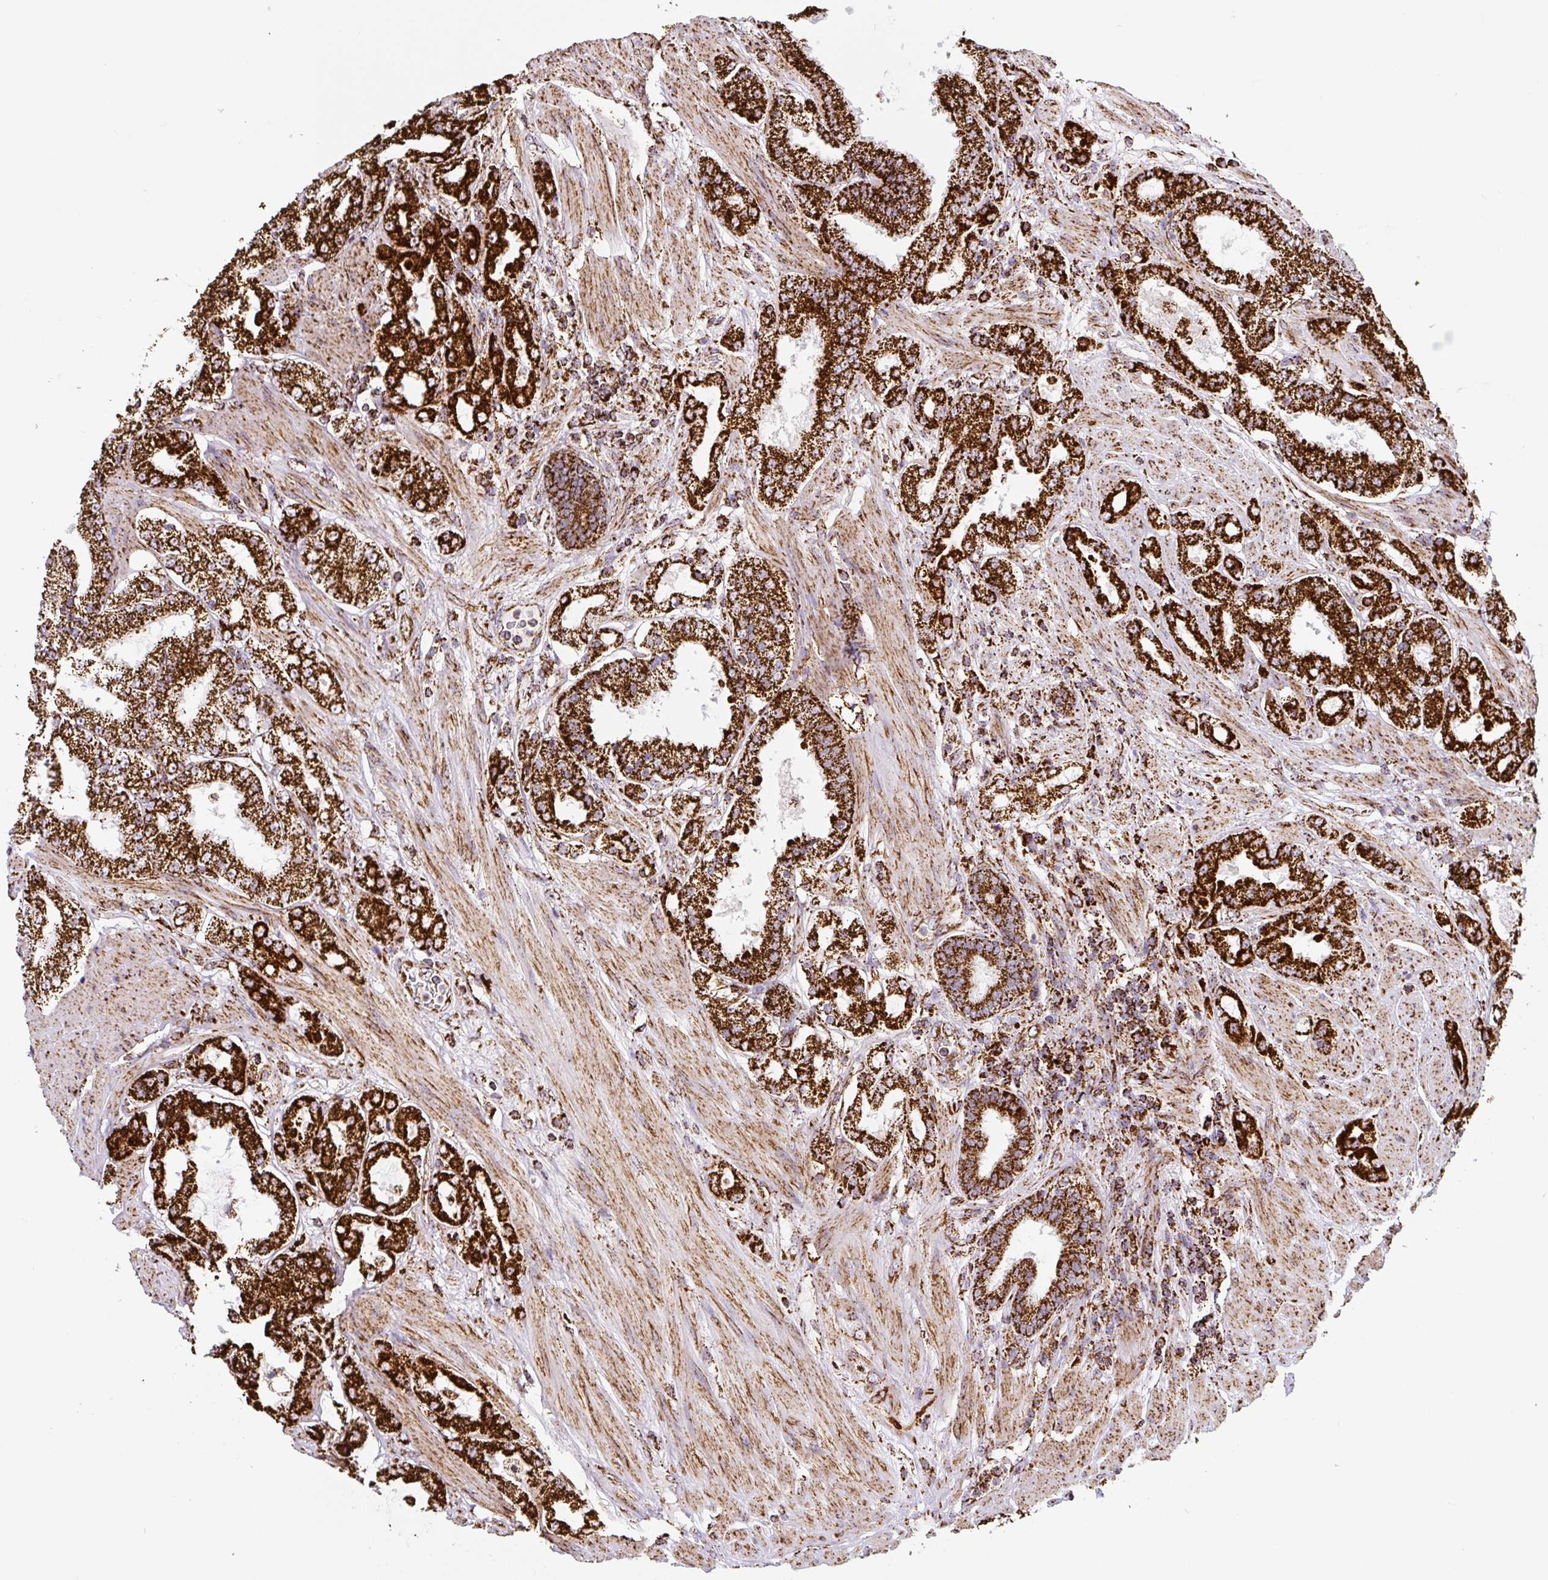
{"staining": {"intensity": "strong", "quantity": ">75%", "location": "cytoplasmic/membranous"}, "tissue": "prostate cancer", "cell_type": "Tumor cells", "image_type": "cancer", "snomed": [{"axis": "morphology", "description": "Adenocarcinoma, High grade"}, {"axis": "topography", "description": "Prostate"}], "caption": "This photomicrograph displays prostate cancer stained with immunohistochemistry to label a protein in brown. The cytoplasmic/membranous of tumor cells show strong positivity for the protein. Nuclei are counter-stained blue.", "gene": "ATP5F1A", "patient": {"sex": "male", "age": 68}}